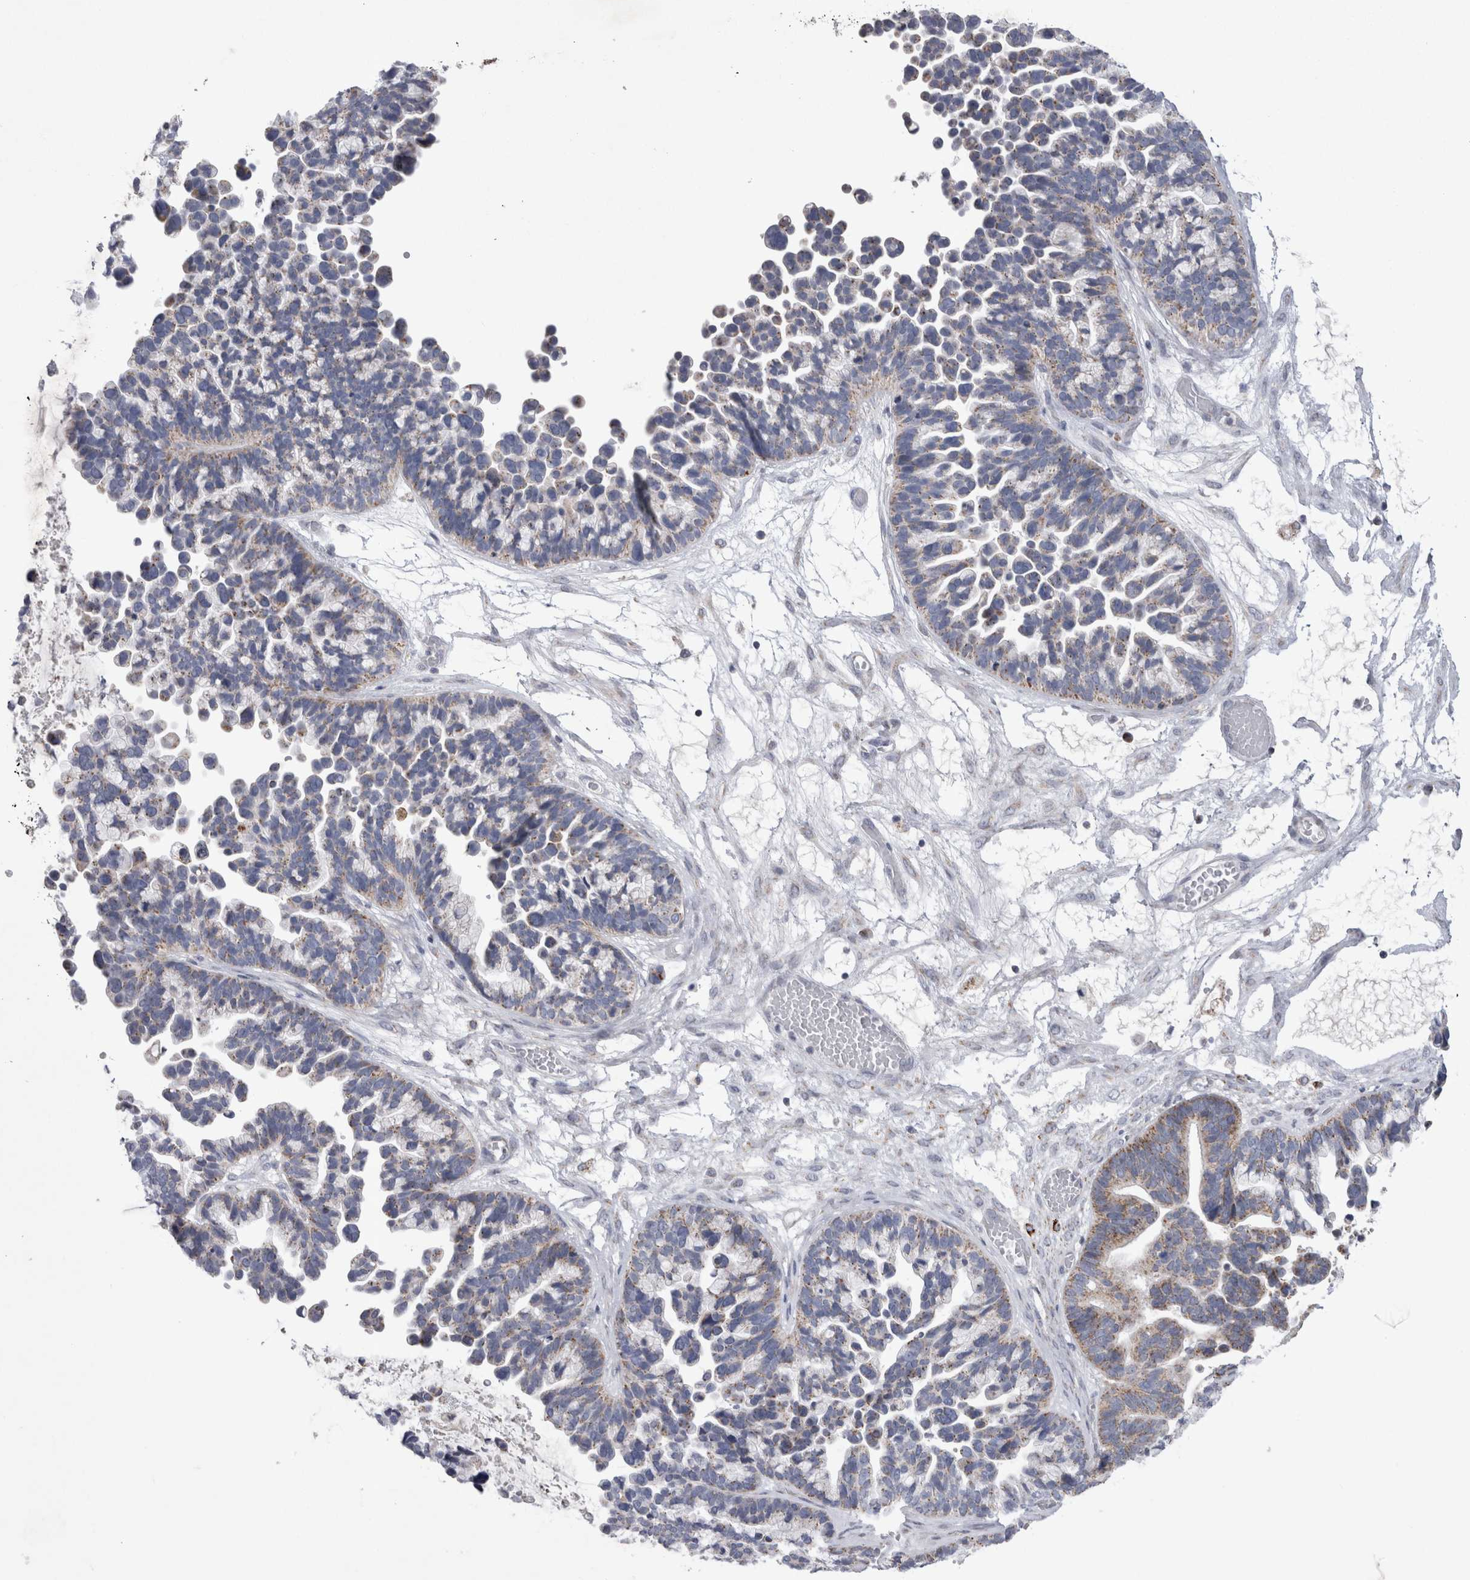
{"staining": {"intensity": "moderate", "quantity": "25%-75%", "location": "cytoplasmic/membranous"}, "tissue": "ovarian cancer", "cell_type": "Tumor cells", "image_type": "cancer", "snomed": [{"axis": "morphology", "description": "Cystadenocarcinoma, serous, NOS"}, {"axis": "topography", "description": "Ovary"}], "caption": "Immunohistochemical staining of human serous cystadenocarcinoma (ovarian) reveals medium levels of moderate cytoplasmic/membranous staining in approximately 25%-75% of tumor cells.", "gene": "HDHD3", "patient": {"sex": "female", "age": 56}}